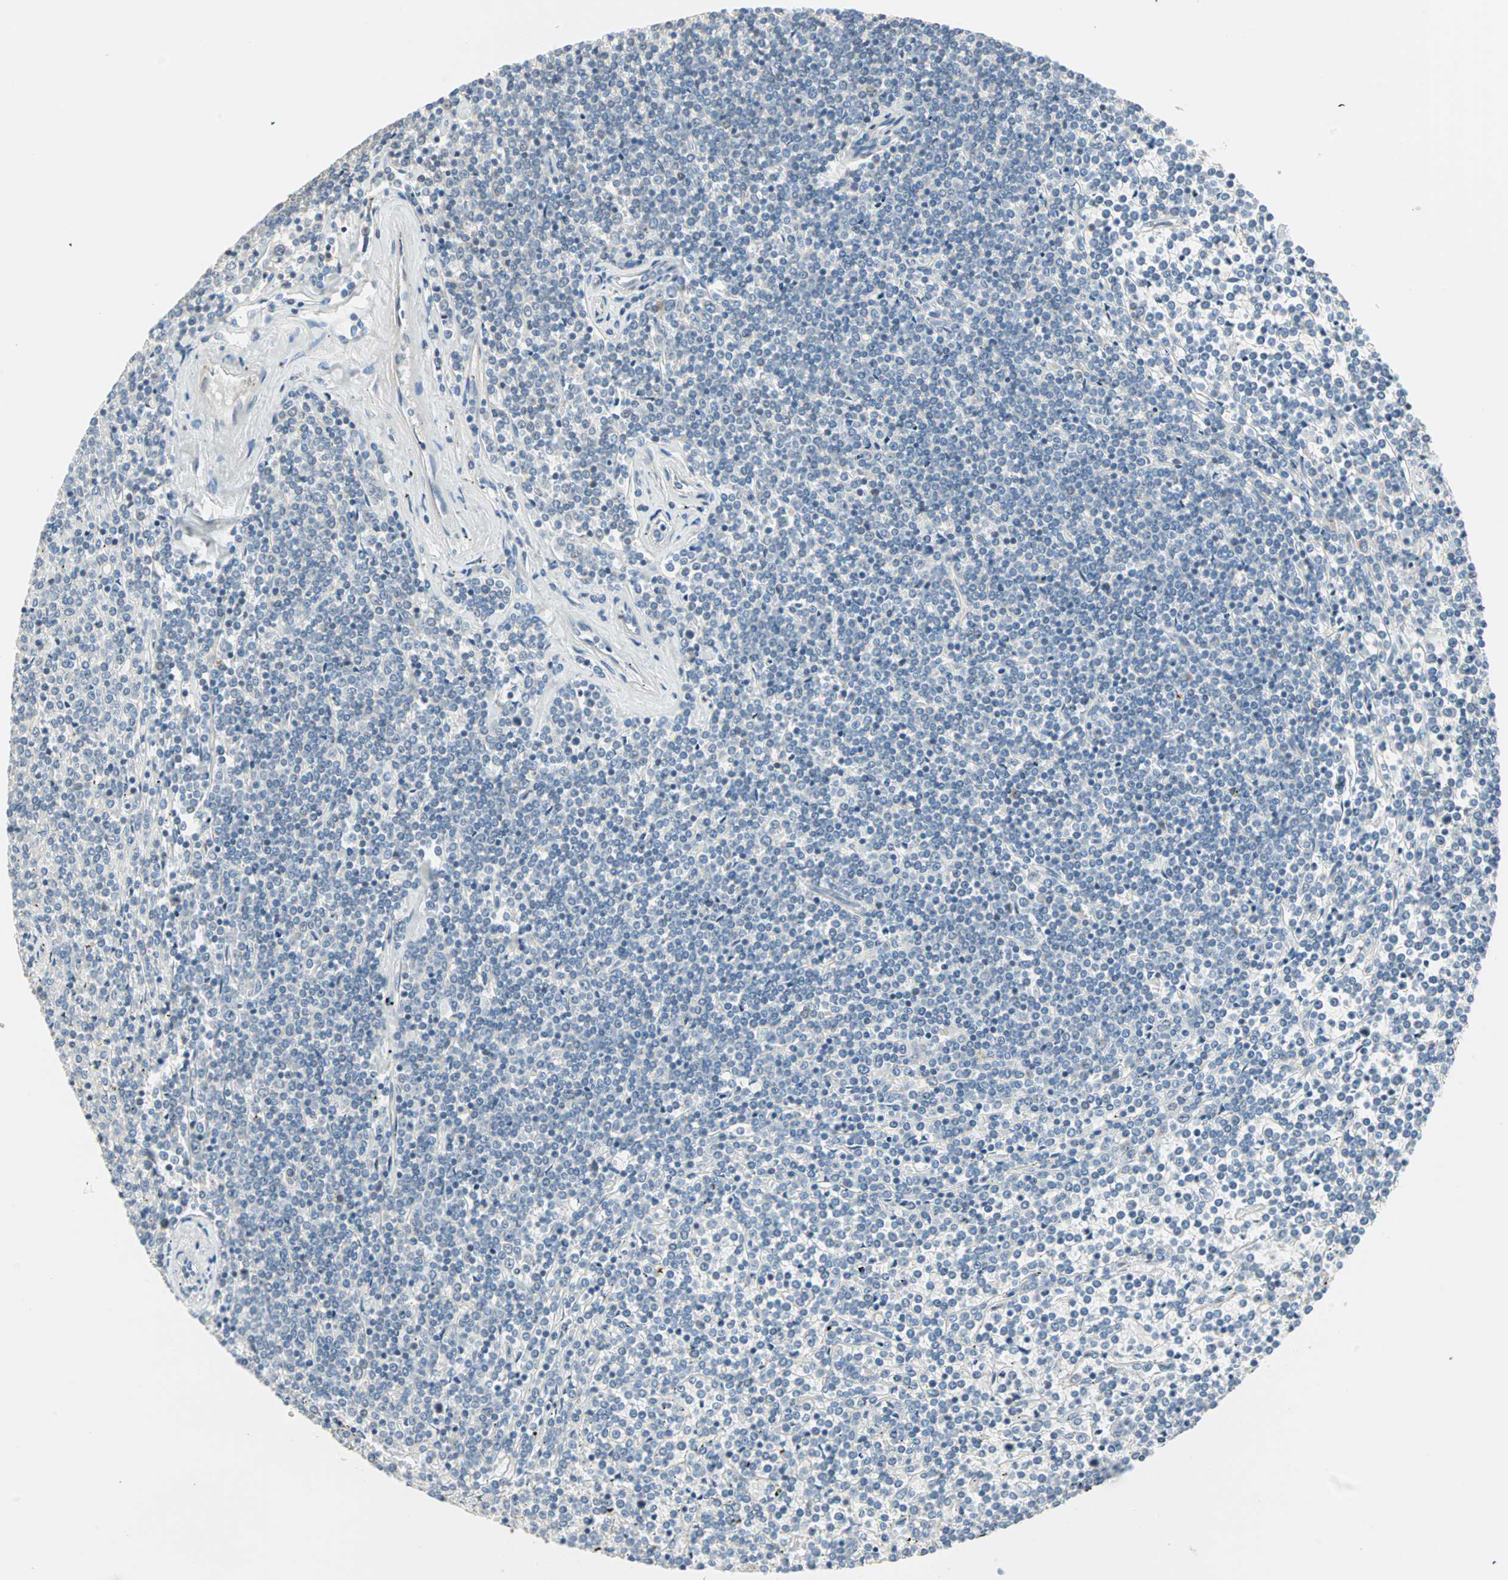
{"staining": {"intensity": "negative", "quantity": "none", "location": "none"}, "tissue": "lymphoma", "cell_type": "Tumor cells", "image_type": "cancer", "snomed": [{"axis": "morphology", "description": "Malignant lymphoma, non-Hodgkin's type, Low grade"}, {"axis": "topography", "description": "Spleen"}], "caption": "DAB (3,3'-diaminobenzidine) immunohistochemical staining of human low-grade malignant lymphoma, non-Hodgkin's type reveals no significant expression in tumor cells.", "gene": "SAR1A", "patient": {"sex": "female", "age": 19}}